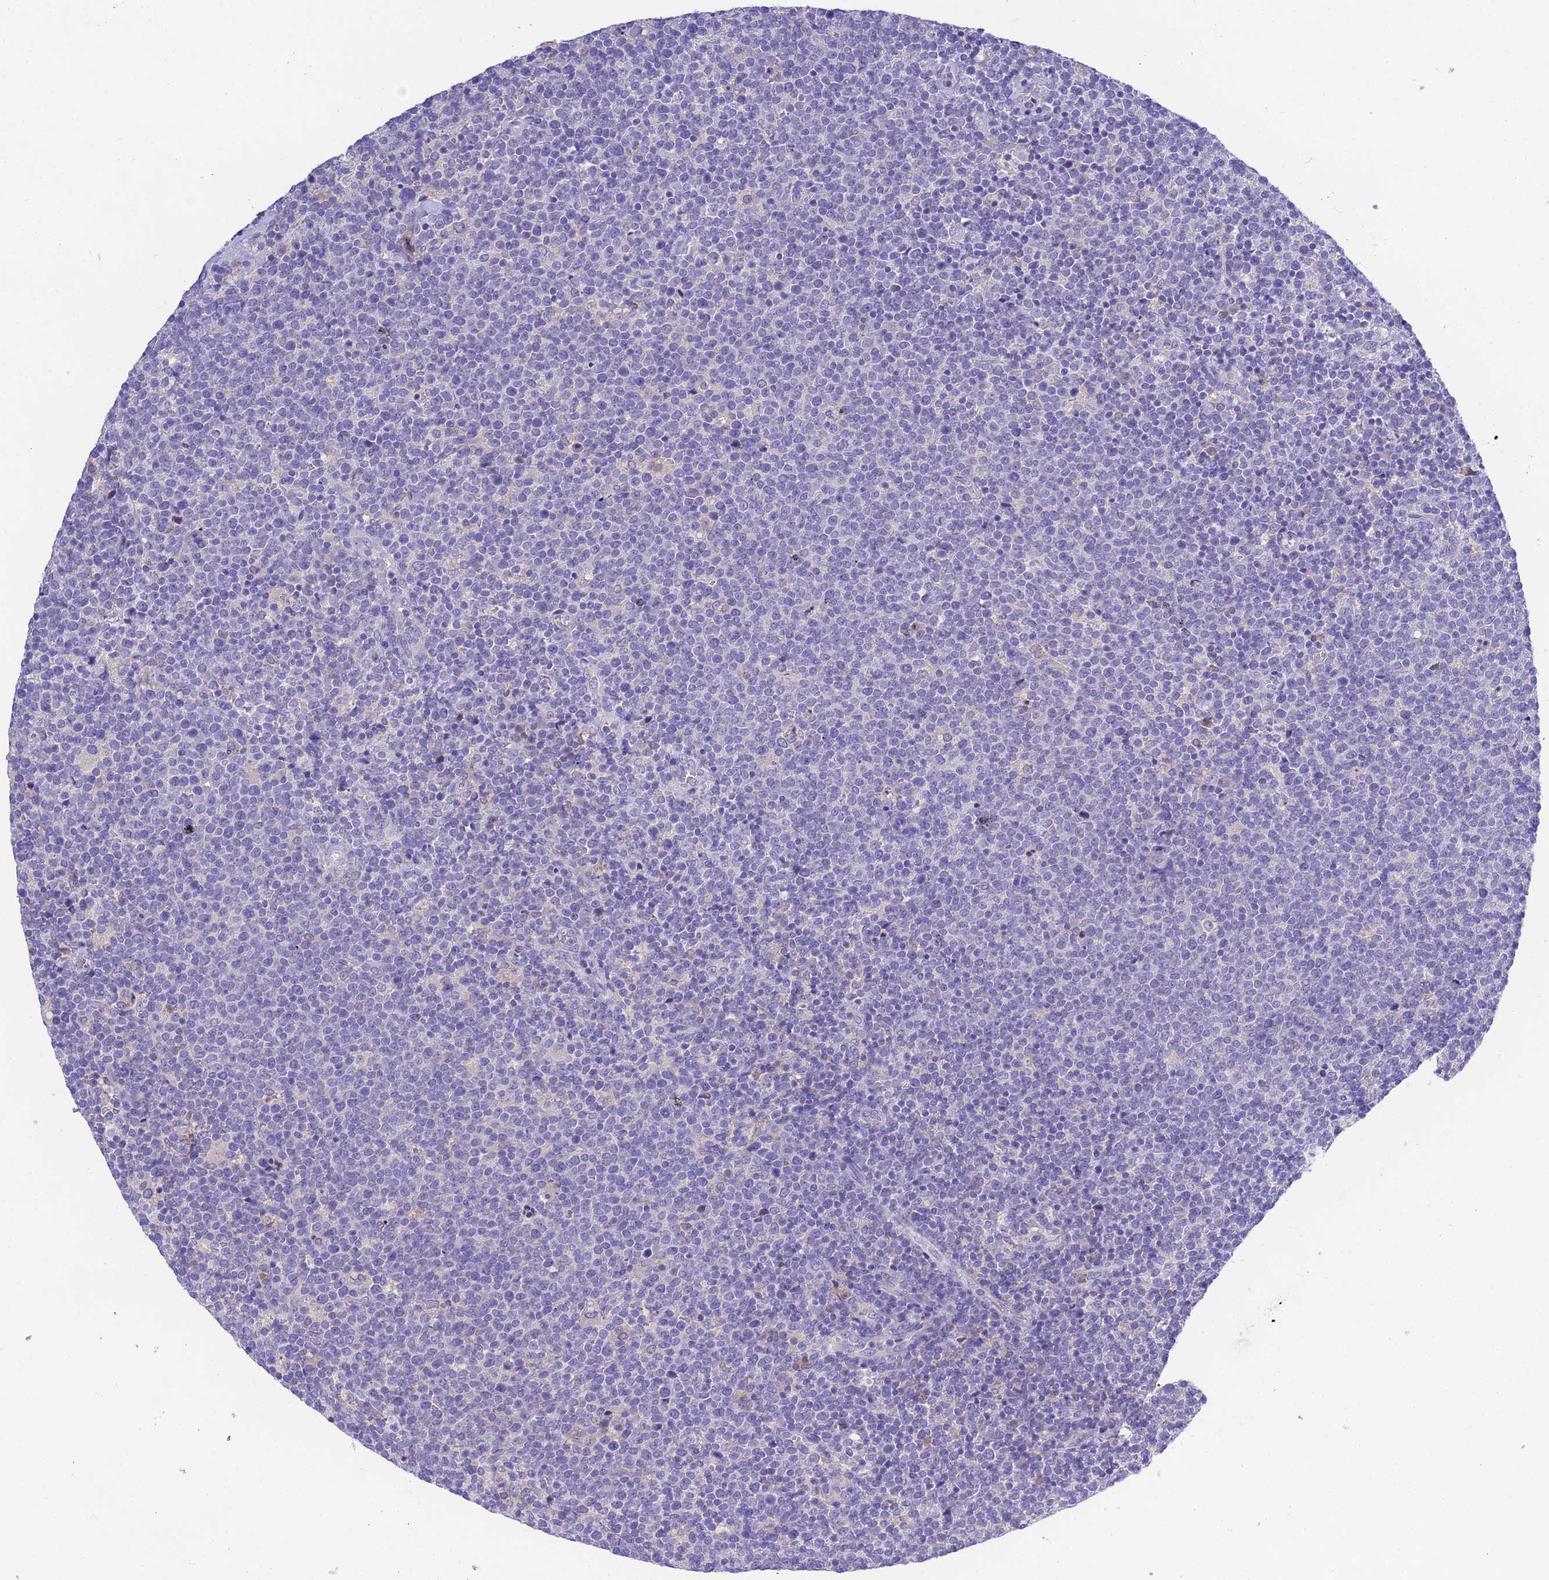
{"staining": {"intensity": "negative", "quantity": "none", "location": "none"}, "tissue": "lymphoma", "cell_type": "Tumor cells", "image_type": "cancer", "snomed": [{"axis": "morphology", "description": "Malignant lymphoma, non-Hodgkin's type, High grade"}, {"axis": "topography", "description": "Lymph node"}], "caption": "Immunohistochemical staining of human lymphoma displays no significant positivity in tumor cells.", "gene": "KIAA0408", "patient": {"sex": "male", "age": 61}}